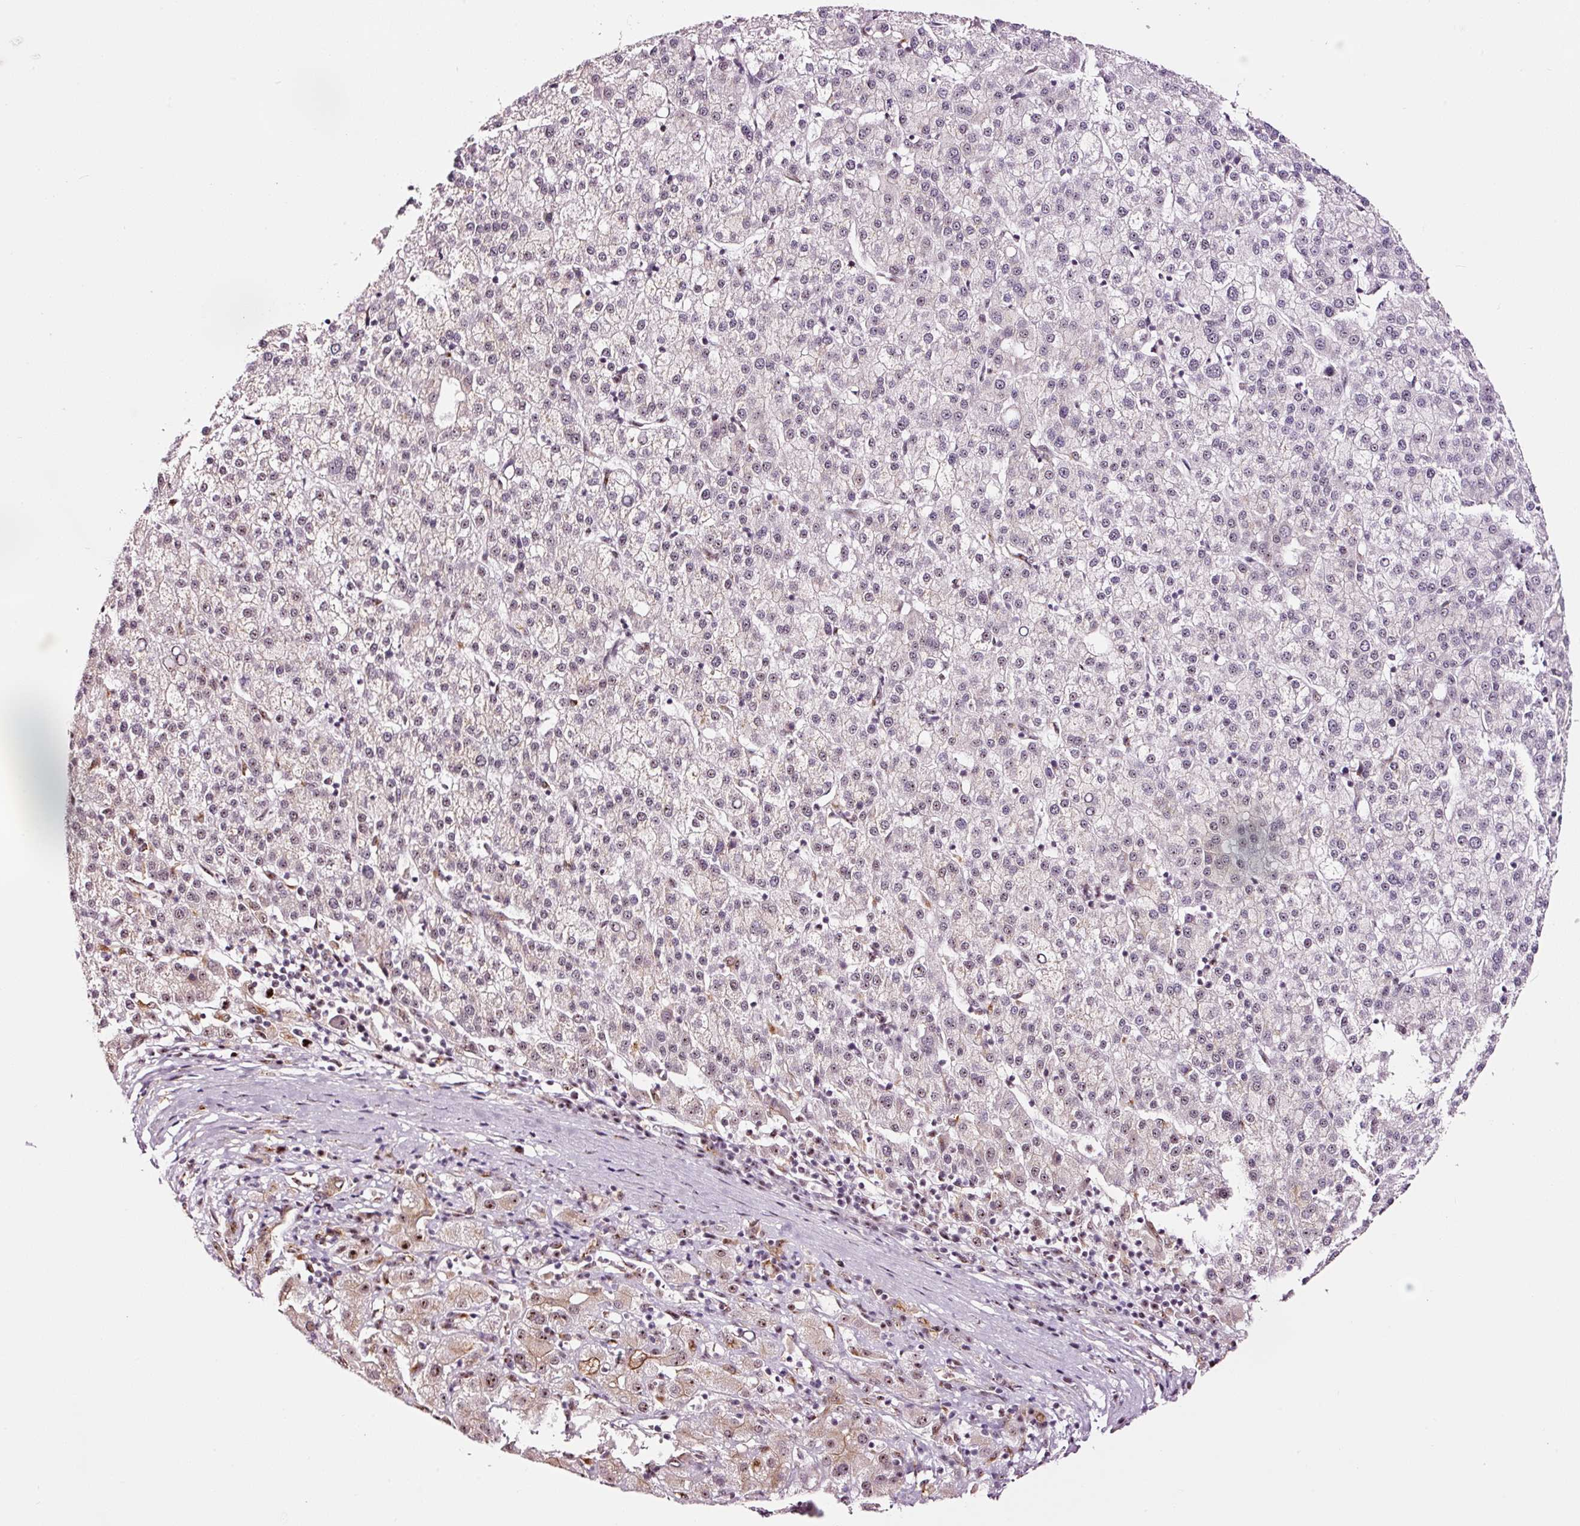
{"staining": {"intensity": "weak", "quantity": "<25%", "location": "nuclear"}, "tissue": "liver cancer", "cell_type": "Tumor cells", "image_type": "cancer", "snomed": [{"axis": "morphology", "description": "Carcinoma, Hepatocellular, NOS"}, {"axis": "topography", "description": "Liver"}], "caption": "Photomicrograph shows no significant protein positivity in tumor cells of liver hepatocellular carcinoma.", "gene": "GNL3", "patient": {"sex": "female", "age": 58}}